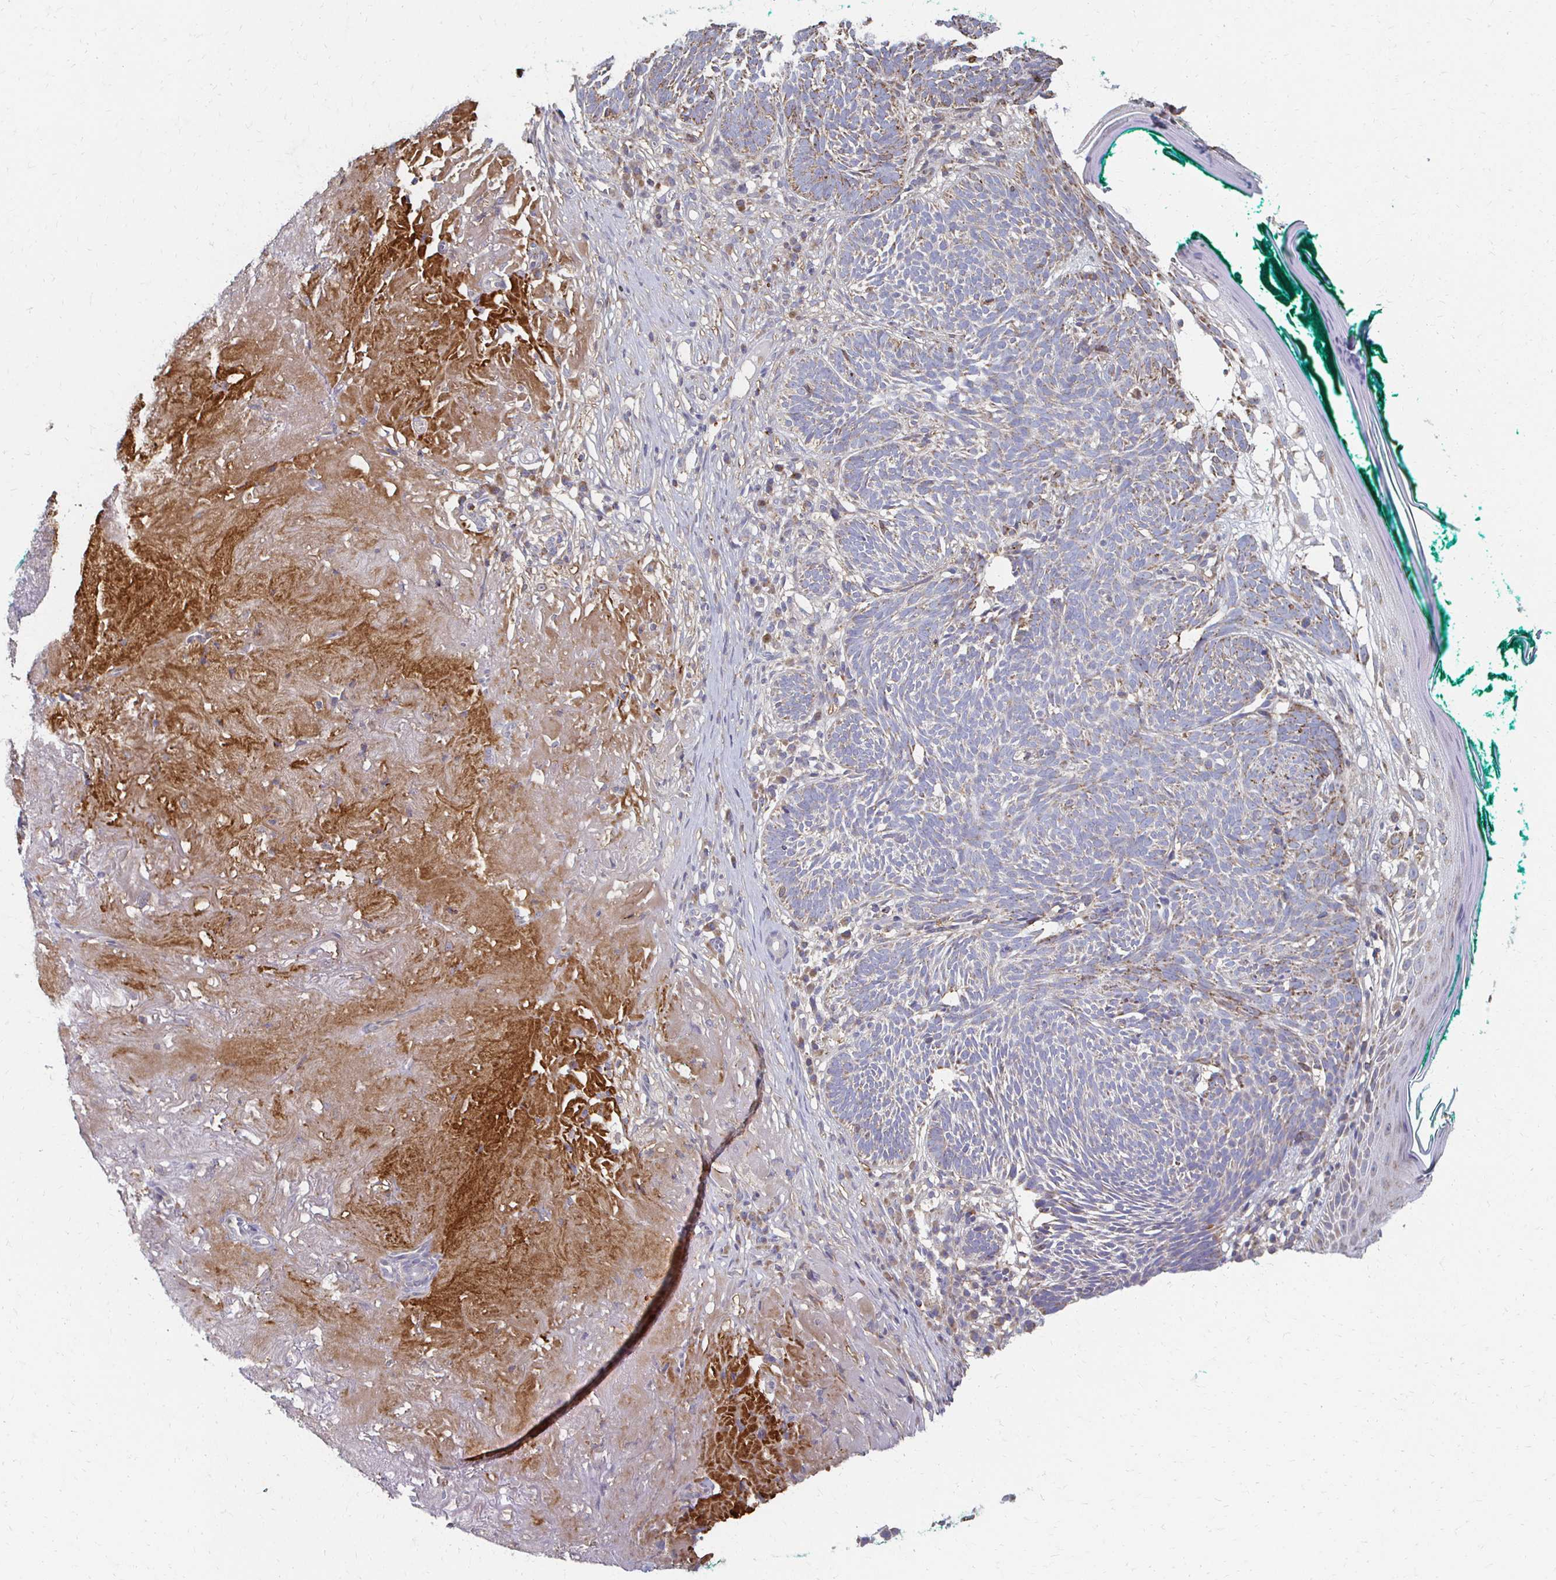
{"staining": {"intensity": "weak", "quantity": "25%-75%", "location": "cytoplasmic/membranous"}, "tissue": "skin cancer", "cell_type": "Tumor cells", "image_type": "cancer", "snomed": [{"axis": "morphology", "description": "Basal cell carcinoma"}, {"axis": "topography", "description": "Skin"}, {"axis": "topography", "description": "Skin of face"}], "caption": "Immunohistochemical staining of skin cancer (basal cell carcinoma) exhibits low levels of weak cytoplasmic/membranous protein positivity in approximately 25%-75% of tumor cells.", "gene": "CX3CR1", "patient": {"sex": "female", "age": 80}}